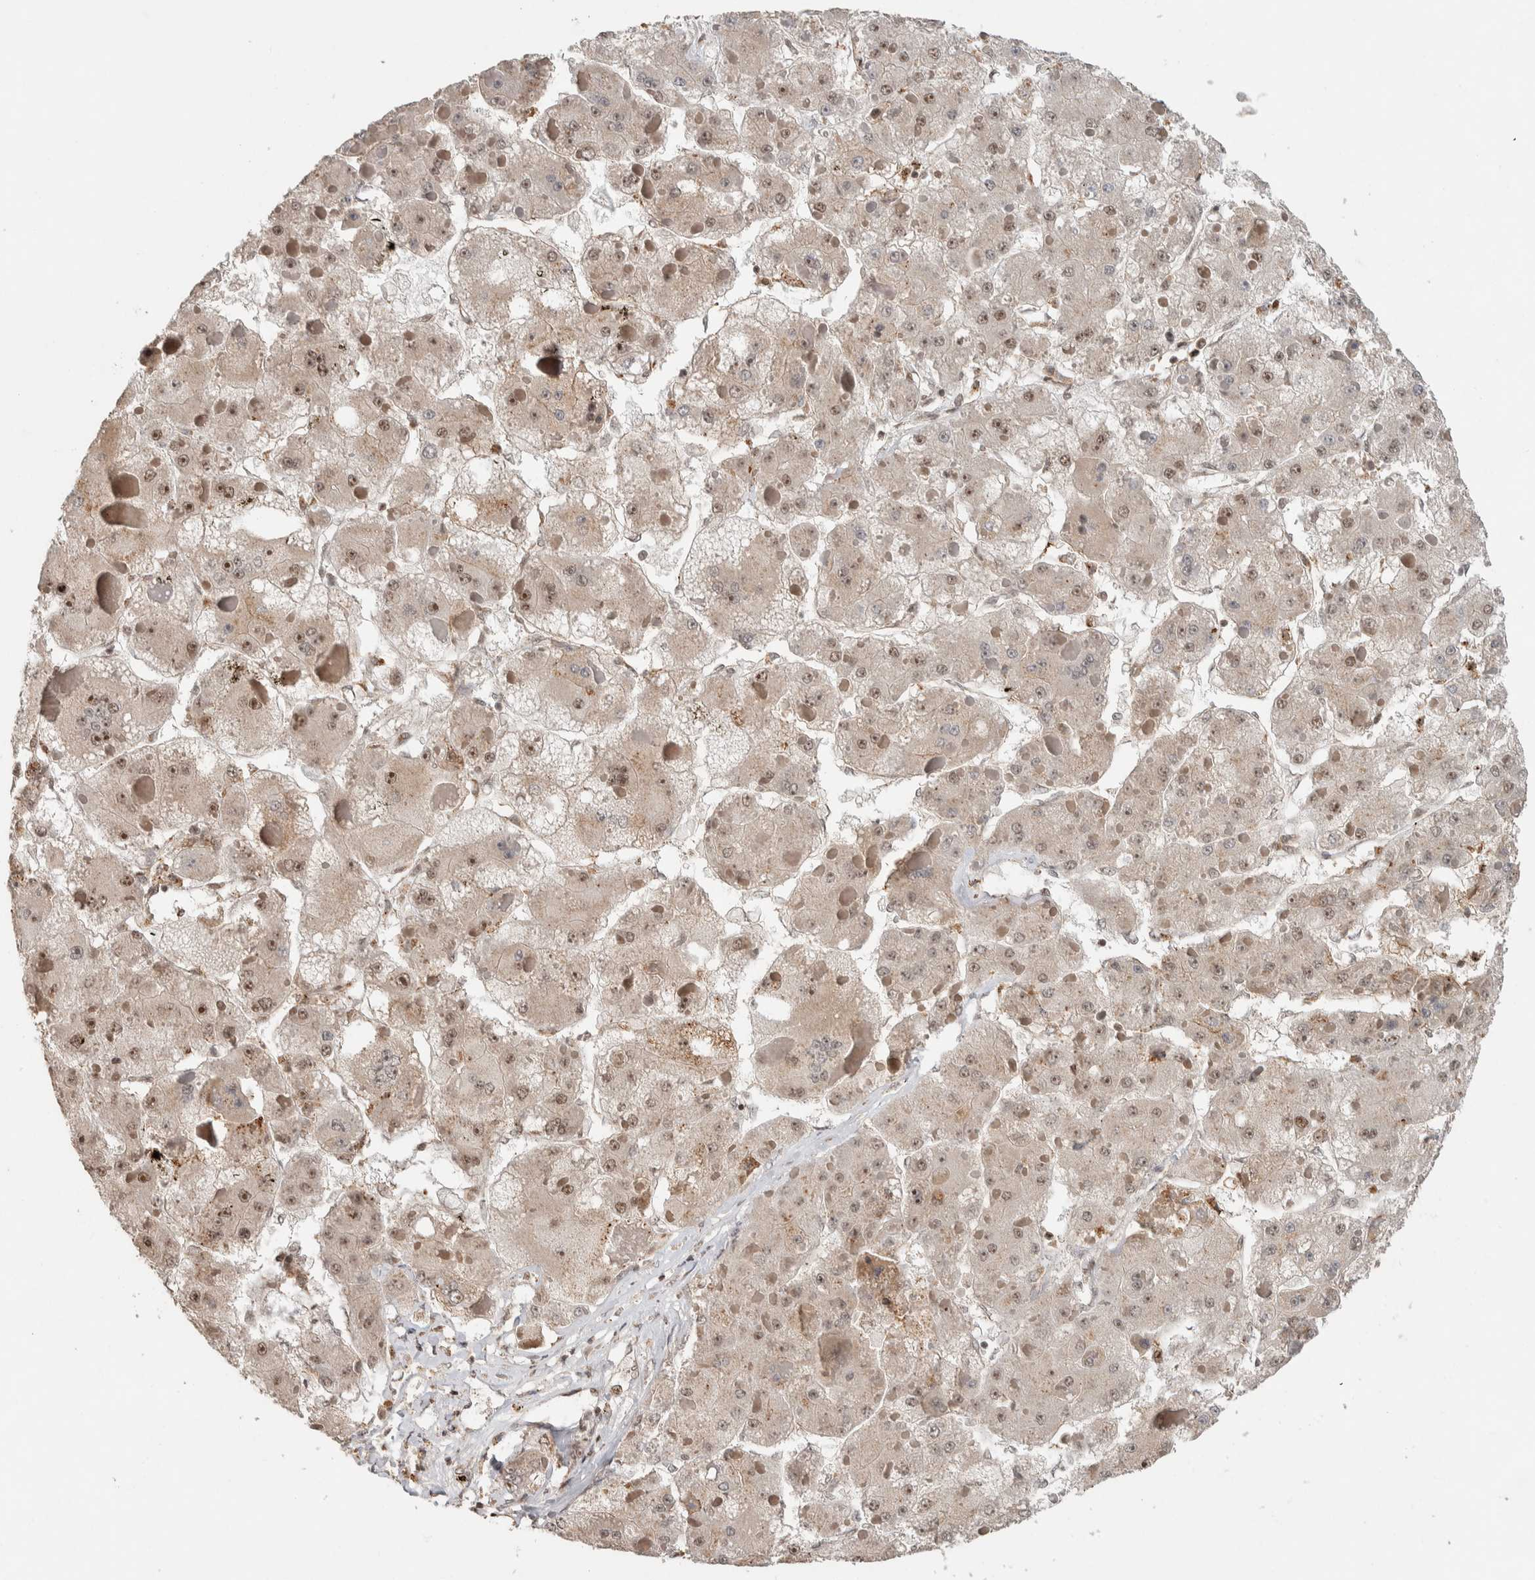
{"staining": {"intensity": "moderate", "quantity": "<25%", "location": "nuclear"}, "tissue": "liver cancer", "cell_type": "Tumor cells", "image_type": "cancer", "snomed": [{"axis": "morphology", "description": "Carcinoma, Hepatocellular, NOS"}, {"axis": "topography", "description": "Liver"}], "caption": "Brown immunohistochemical staining in liver hepatocellular carcinoma exhibits moderate nuclear positivity in about <25% of tumor cells.", "gene": "ZNF521", "patient": {"sex": "female", "age": 73}}